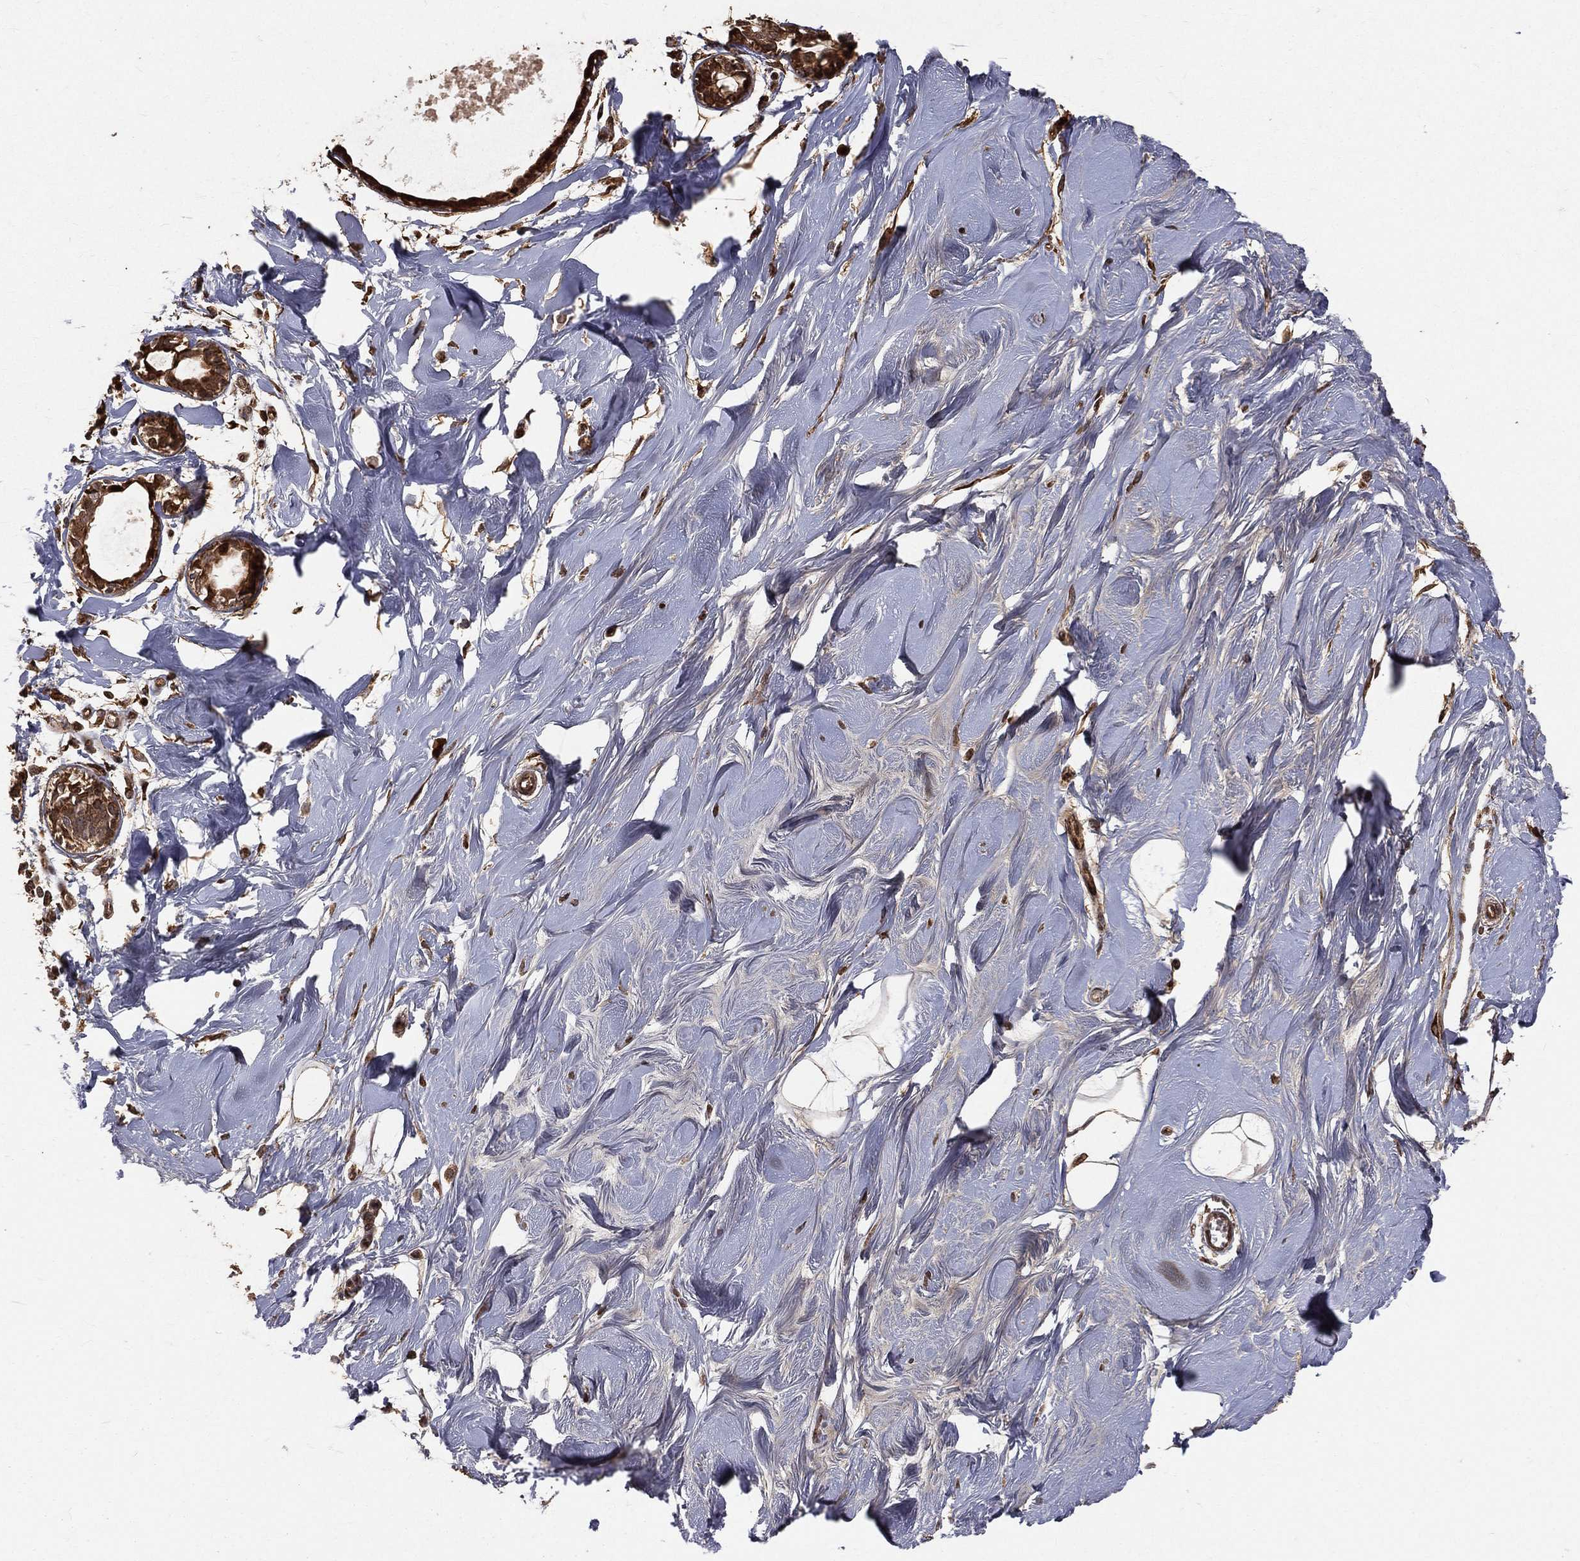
{"staining": {"intensity": "strong", "quantity": ">75%", "location": "nuclear"}, "tissue": "soft tissue", "cell_type": "Fibroblasts", "image_type": "normal", "snomed": [{"axis": "morphology", "description": "Normal tissue, NOS"}, {"axis": "topography", "description": "Breast"}], "caption": "Brown immunohistochemical staining in unremarkable soft tissue reveals strong nuclear positivity in about >75% of fibroblasts. (DAB (3,3'-diaminobenzidine) IHC with brightfield microscopy, high magnification).", "gene": "MAPK1", "patient": {"sex": "female", "age": 49}}